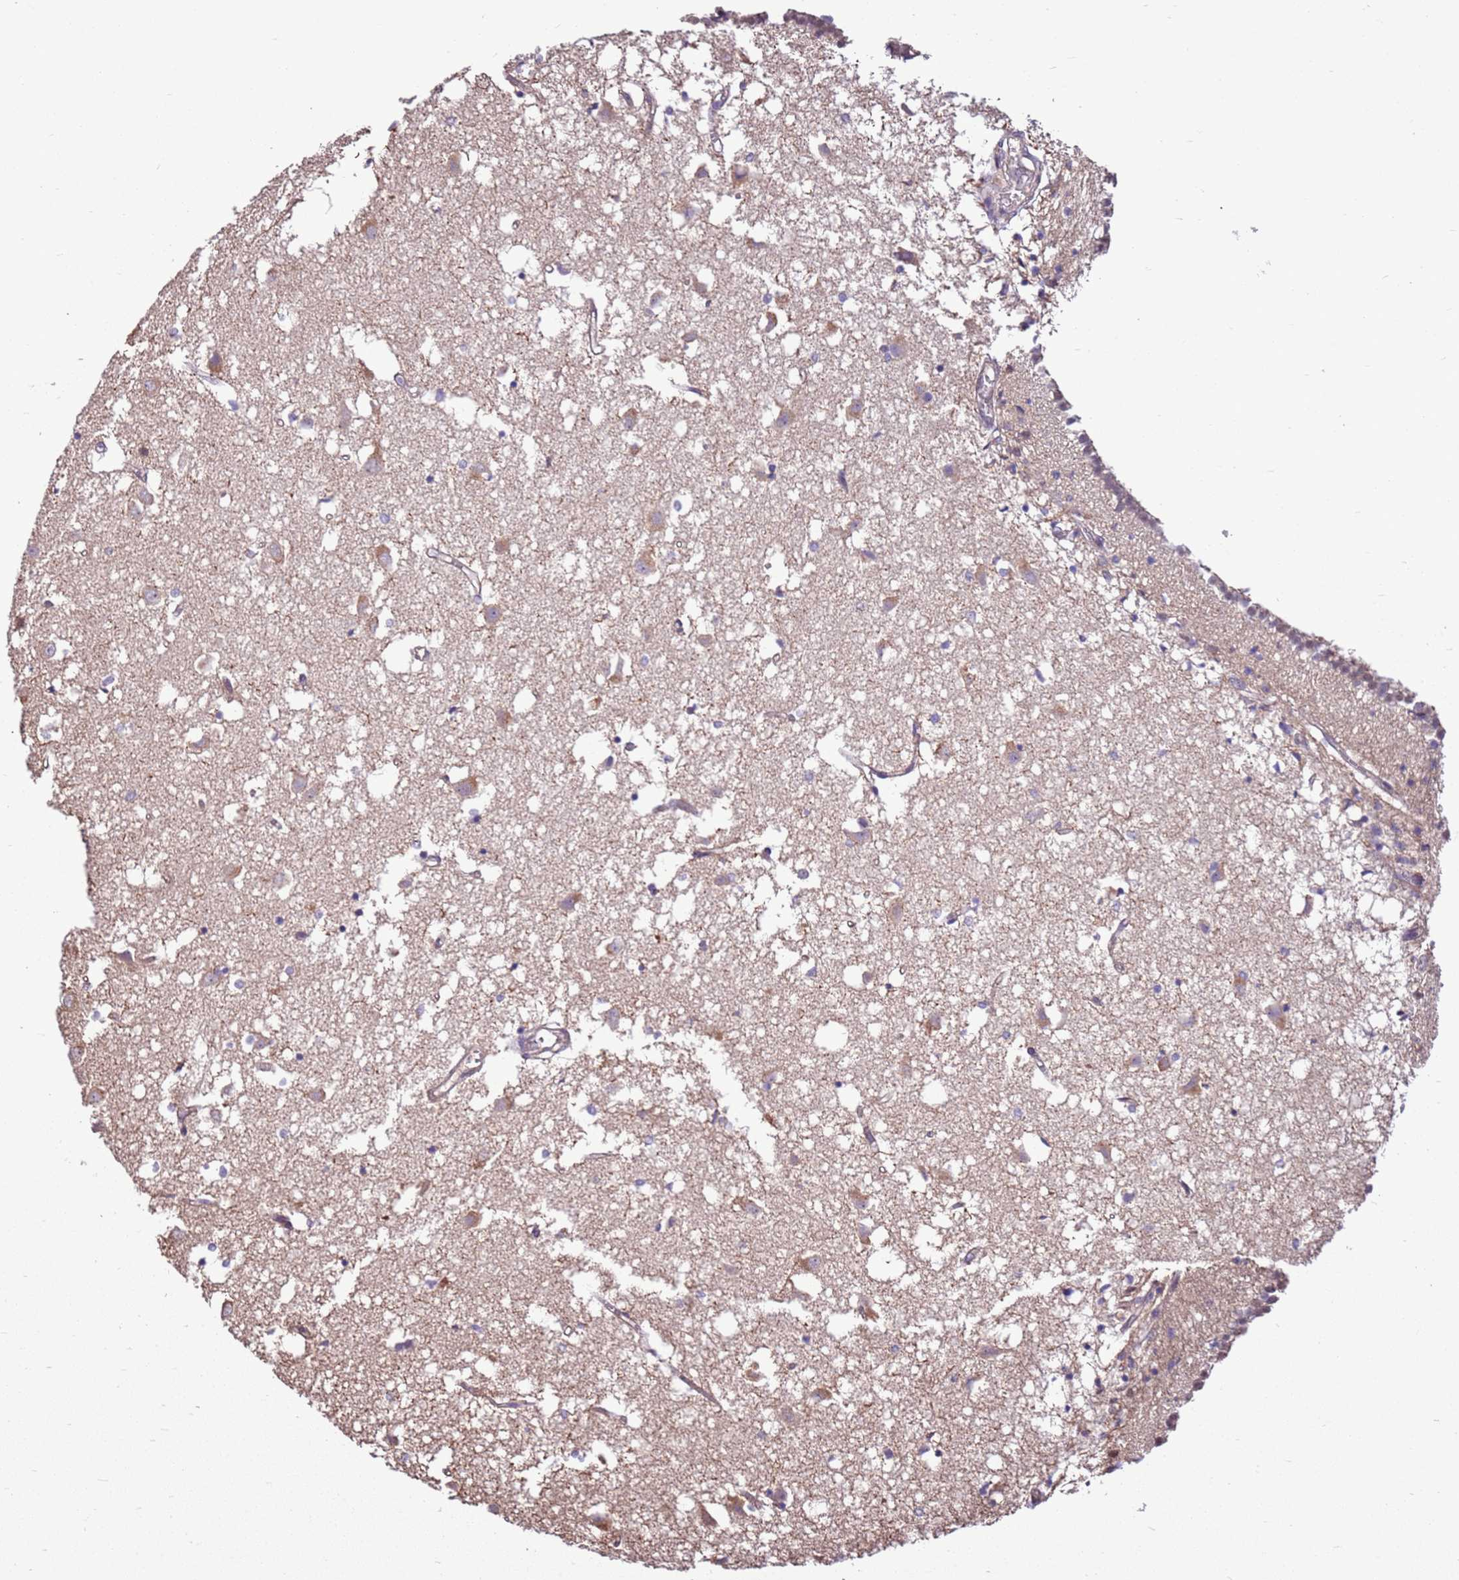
{"staining": {"intensity": "negative", "quantity": "none", "location": "none"}, "tissue": "caudate", "cell_type": "Glial cells", "image_type": "normal", "snomed": [{"axis": "morphology", "description": "Normal tissue, NOS"}, {"axis": "topography", "description": "Lateral ventricle wall"}], "caption": "Caudate was stained to show a protein in brown. There is no significant positivity in glial cells. (Immunohistochemistry, brightfield microscopy, high magnification).", "gene": "BBS5", "patient": {"sex": "male", "age": 70}}